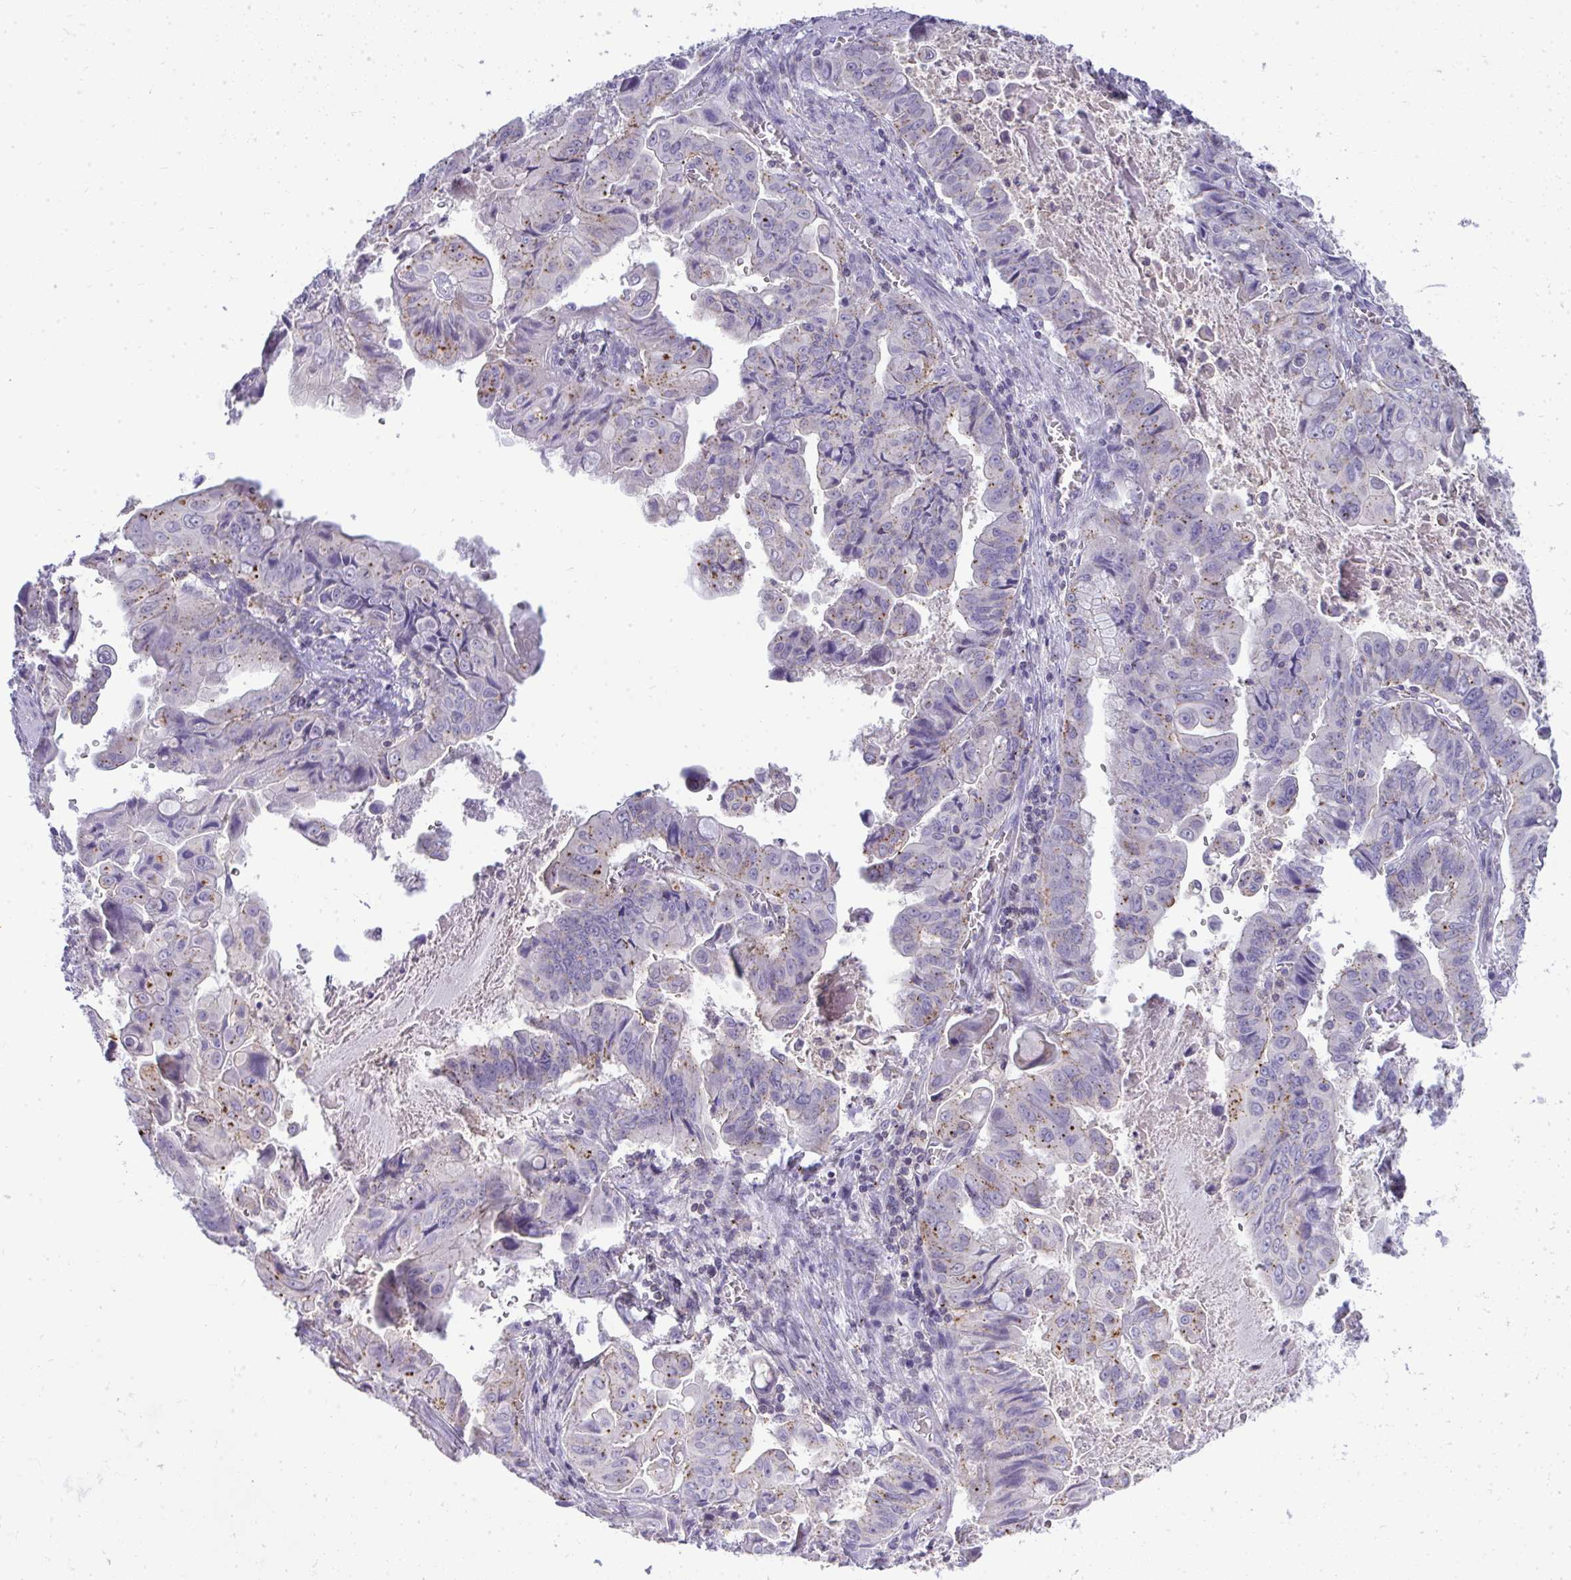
{"staining": {"intensity": "moderate", "quantity": "<25%", "location": "cytoplasmic/membranous"}, "tissue": "stomach cancer", "cell_type": "Tumor cells", "image_type": "cancer", "snomed": [{"axis": "morphology", "description": "Adenocarcinoma, NOS"}, {"axis": "topography", "description": "Stomach, upper"}], "caption": "Immunohistochemistry (IHC) histopathology image of neoplastic tissue: adenocarcinoma (stomach) stained using immunohistochemistry (IHC) exhibits low levels of moderate protein expression localized specifically in the cytoplasmic/membranous of tumor cells, appearing as a cytoplasmic/membranous brown color.", "gene": "VPS4B", "patient": {"sex": "male", "age": 80}}